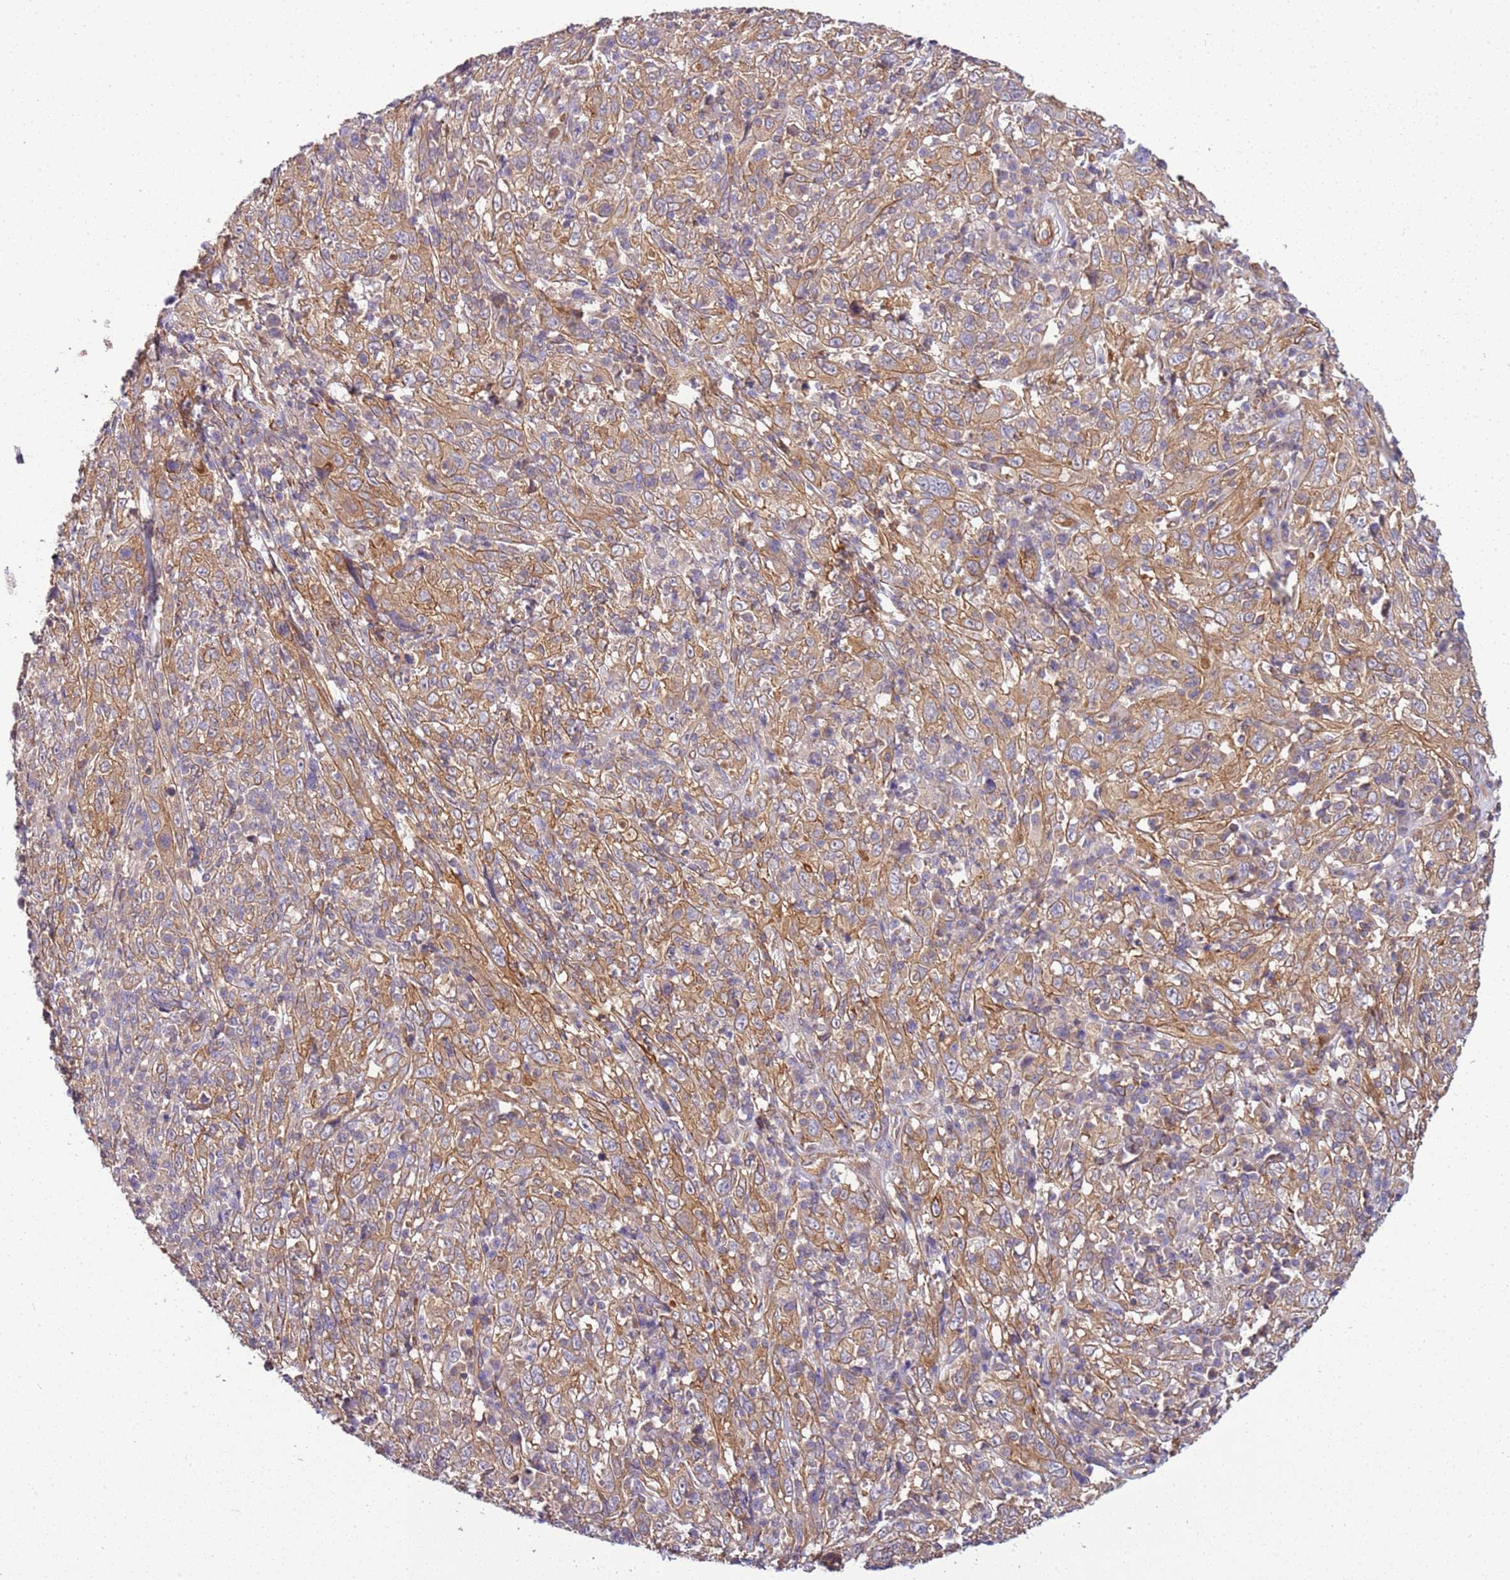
{"staining": {"intensity": "moderate", "quantity": ">75%", "location": "cytoplasmic/membranous"}, "tissue": "cervical cancer", "cell_type": "Tumor cells", "image_type": "cancer", "snomed": [{"axis": "morphology", "description": "Squamous cell carcinoma, NOS"}, {"axis": "topography", "description": "Cervix"}], "caption": "Immunohistochemical staining of human cervical cancer shows medium levels of moderate cytoplasmic/membranous positivity in about >75% of tumor cells.", "gene": "GNL1", "patient": {"sex": "female", "age": 46}}